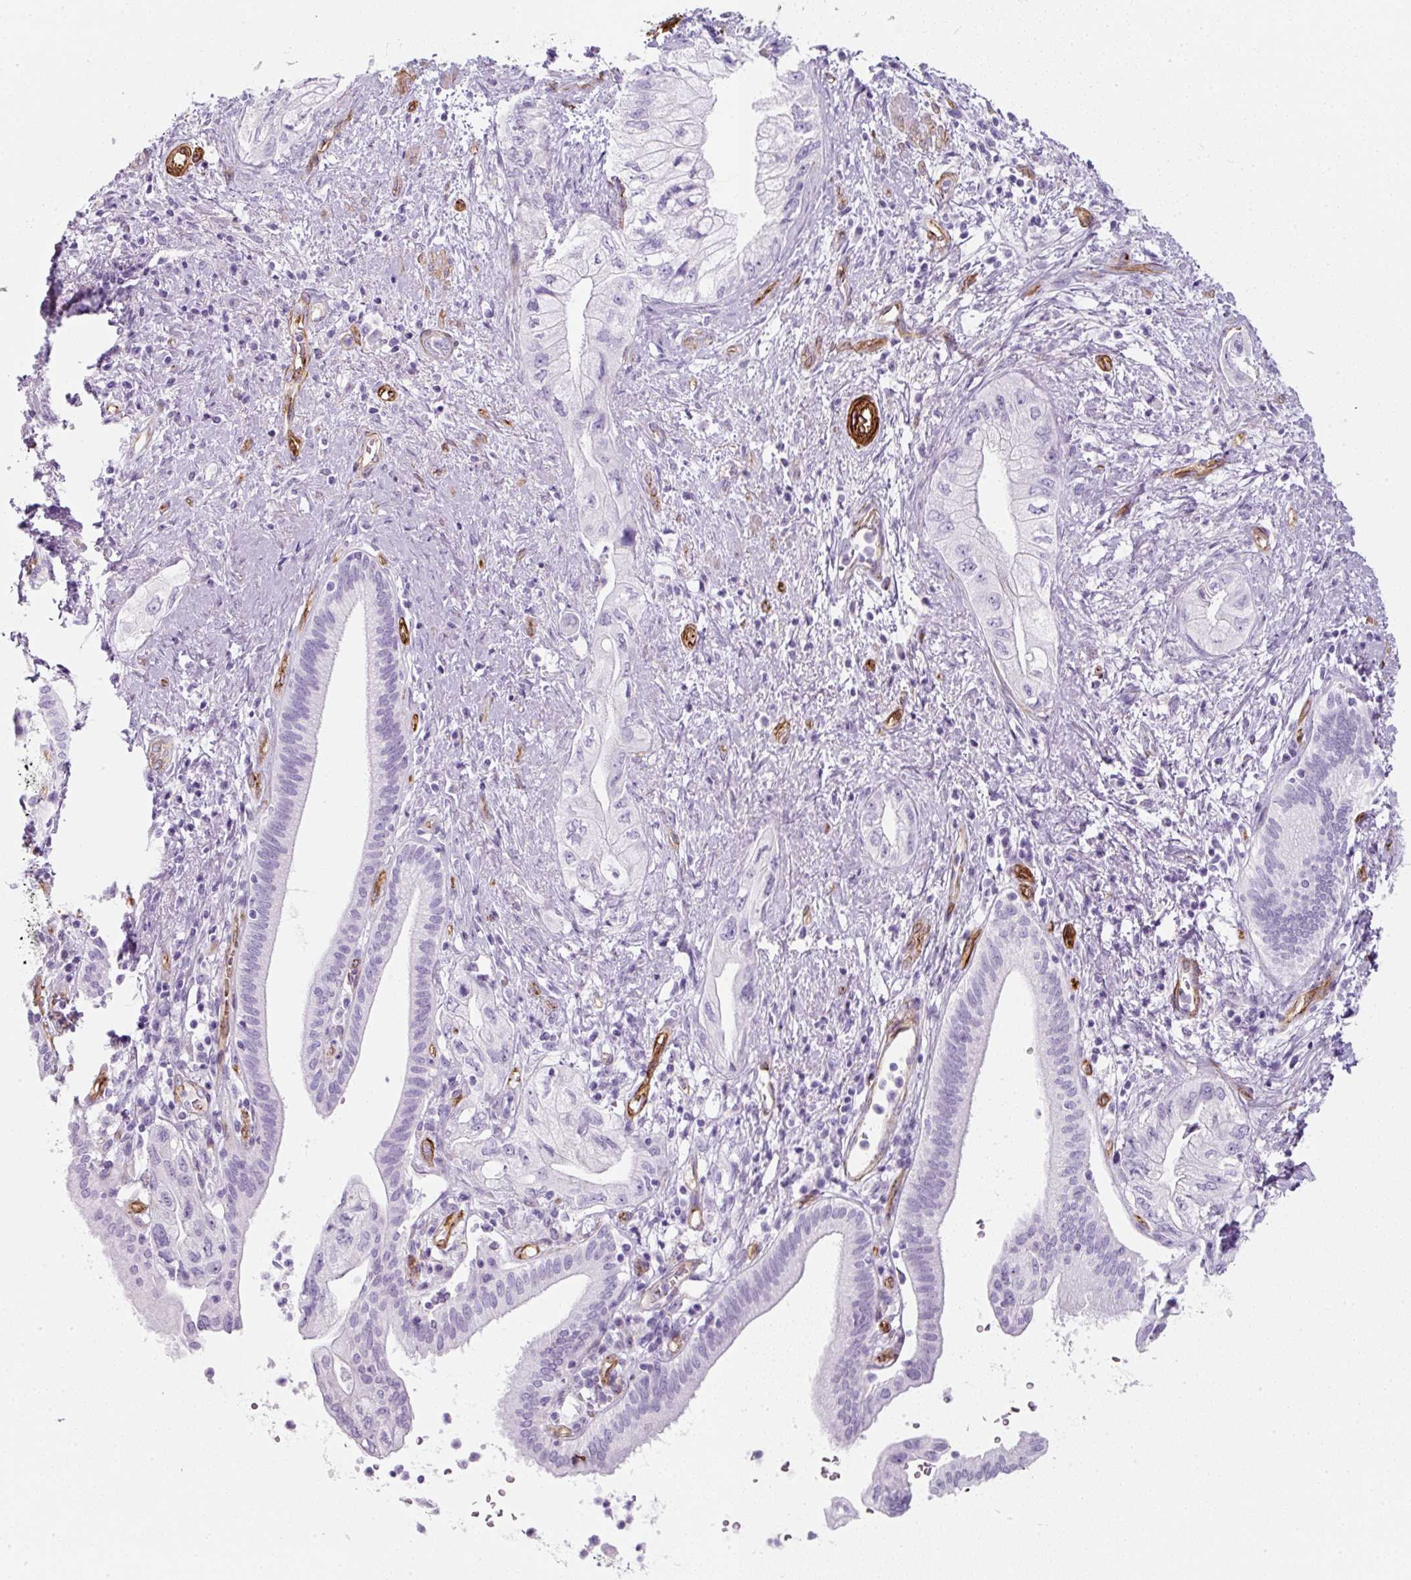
{"staining": {"intensity": "negative", "quantity": "none", "location": "none"}, "tissue": "pancreatic cancer", "cell_type": "Tumor cells", "image_type": "cancer", "snomed": [{"axis": "morphology", "description": "Adenocarcinoma, NOS"}, {"axis": "topography", "description": "Pancreas"}], "caption": "Tumor cells are negative for brown protein staining in adenocarcinoma (pancreatic). The staining was performed using DAB (3,3'-diaminobenzidine) to visualize the protein expression in brown, while the nuclei were stained in blue with hematoxylin (Magnification: 20x).", "gene": "CAVIN3", "patient": {"sex": "female", "age": 73}}